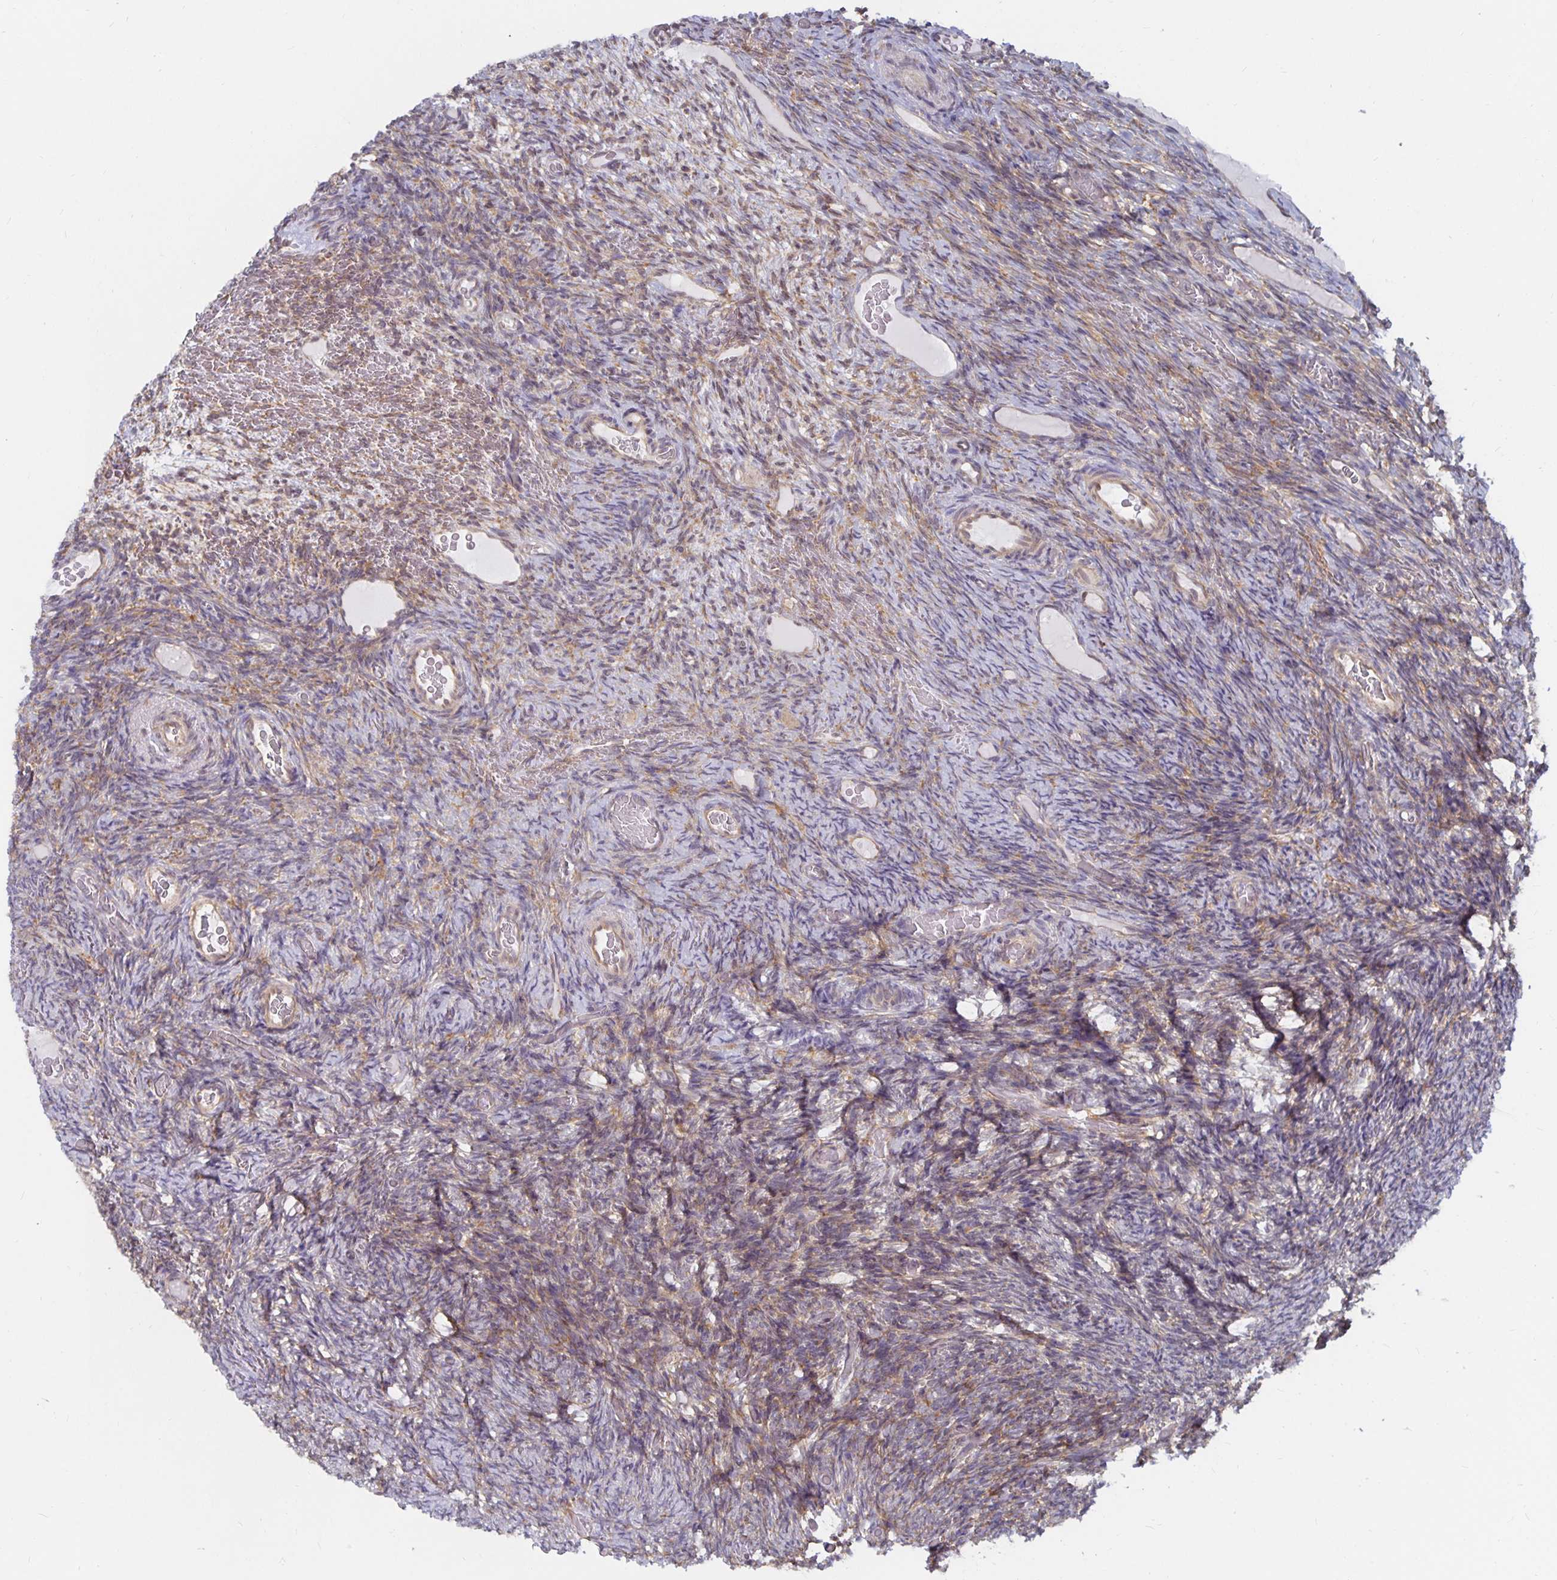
{"staining": {"intensity": "weak", "quantity": "25%-75%", "location": "cytoplasmic/membranous"}, "tissue": "ovary", "cell_type": "Ovarian stroma cells", "image_type": "normal", "snomed": [{"axis": "morphology", "description": "Normal tissue, NOS"}, {"axis": "topography", "description": "Ovary"}], "caption": "About 25%-75% of ovarian stroma cells in benign ovary demonstrate weak cytoplasmic/membranous protein expression as visualized by brown immunohistochemical staining.", "gene": "PDAP1", "patient": {"sex": "female", "age": 34}}